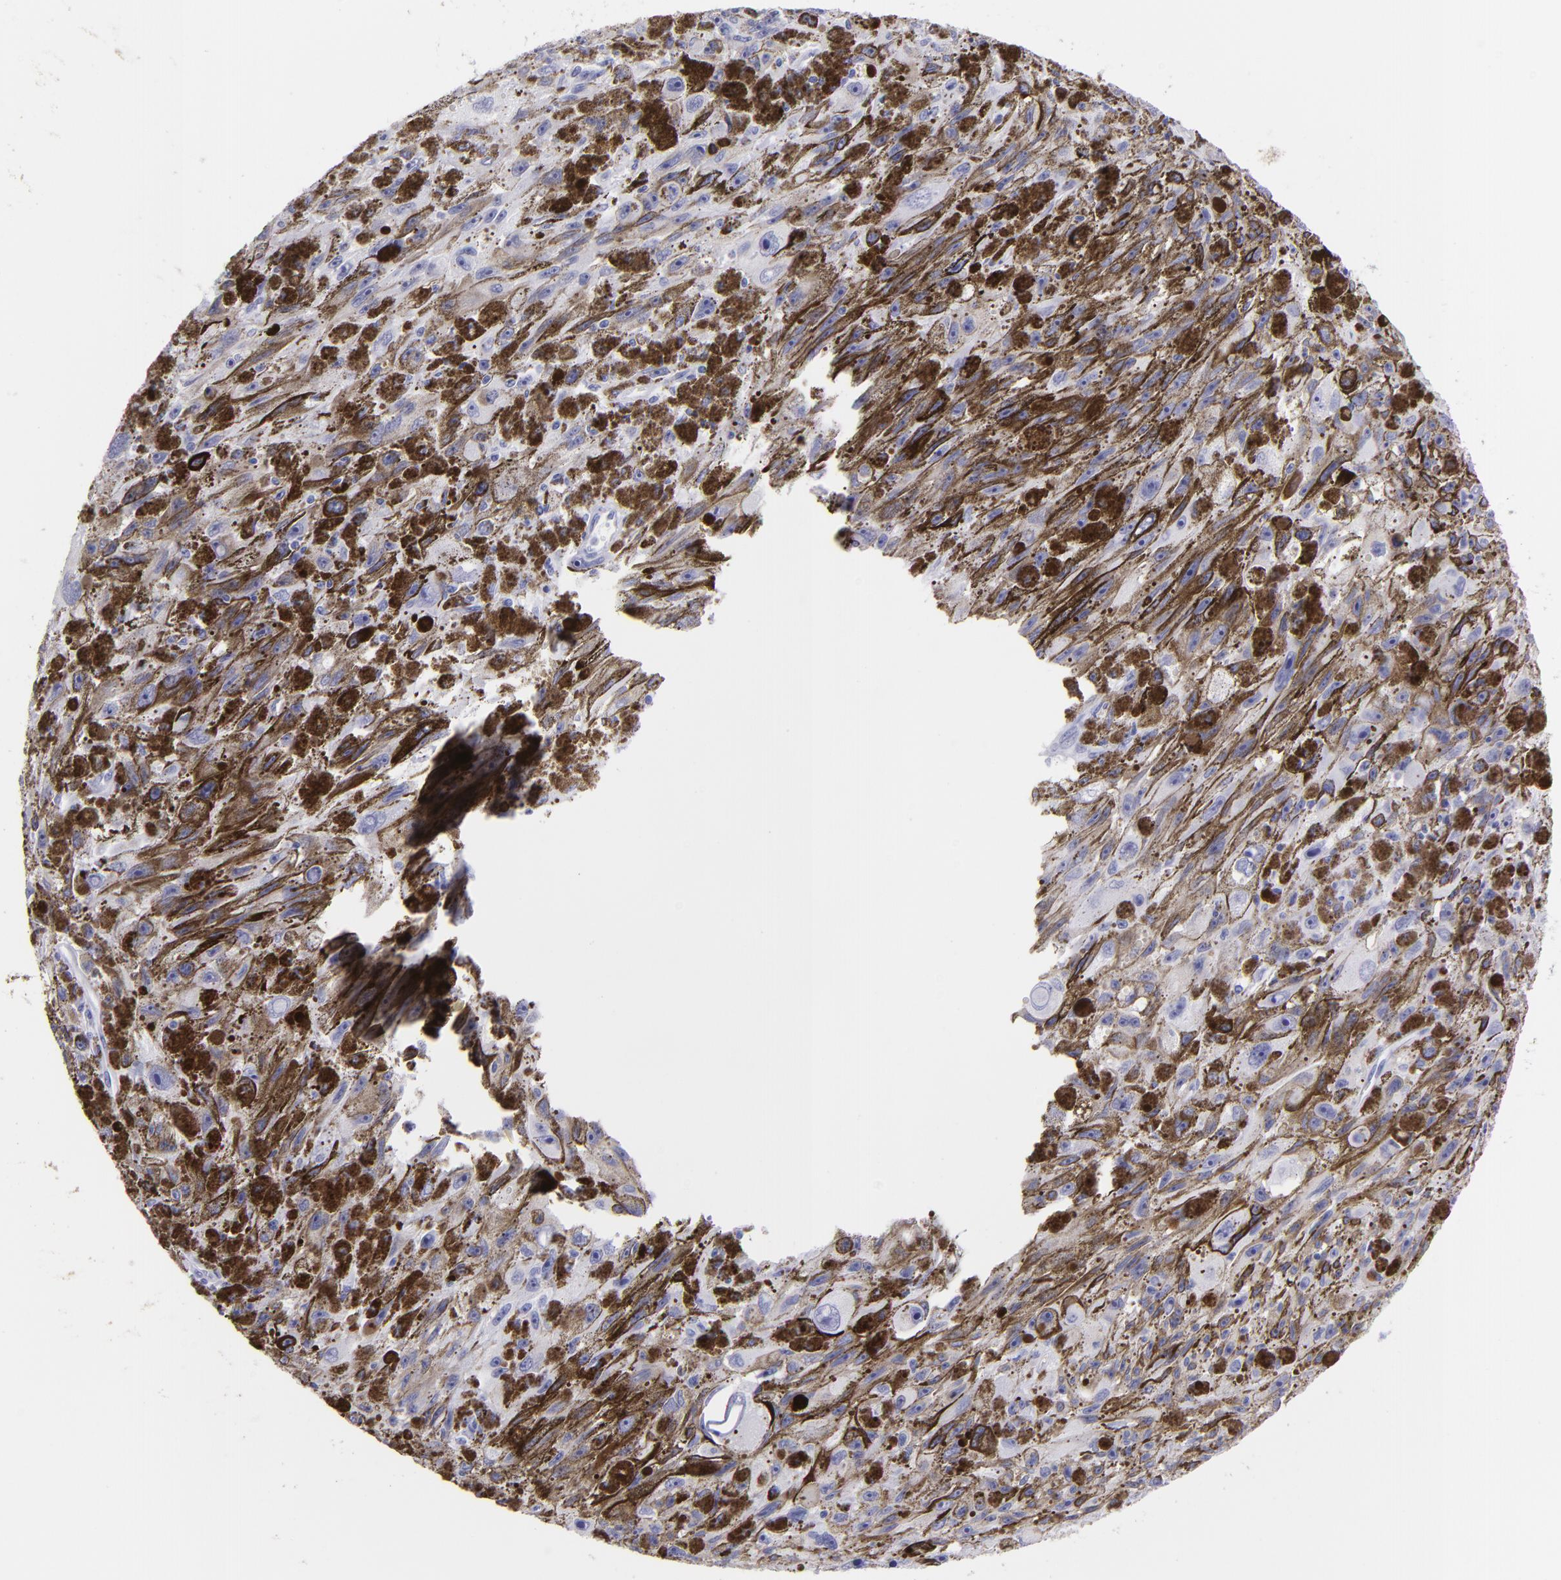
{"staining": {"intensity": "negative", "quantity": "none", "location": "none"}, "tissue": "melanoma", "cell_type": "Tumor cells", "image_type": "cancer", "snomed": [{"axis": "morphology", "description": "Malignant melanoma, NOS"}, {"axis": "topography", "description": "Skin"}], "caption": "There is no significant staining in tumor cells of malignant melanoma. The staining was performed using DAB (3,3'-diaminobenzidine) to visualize the protein expression in brown, while the nuclei were stained in blue with hematoxylin (Magnification: 20x).", "gene": "CNP", "patient": {"sex": "female", "age": 104}}